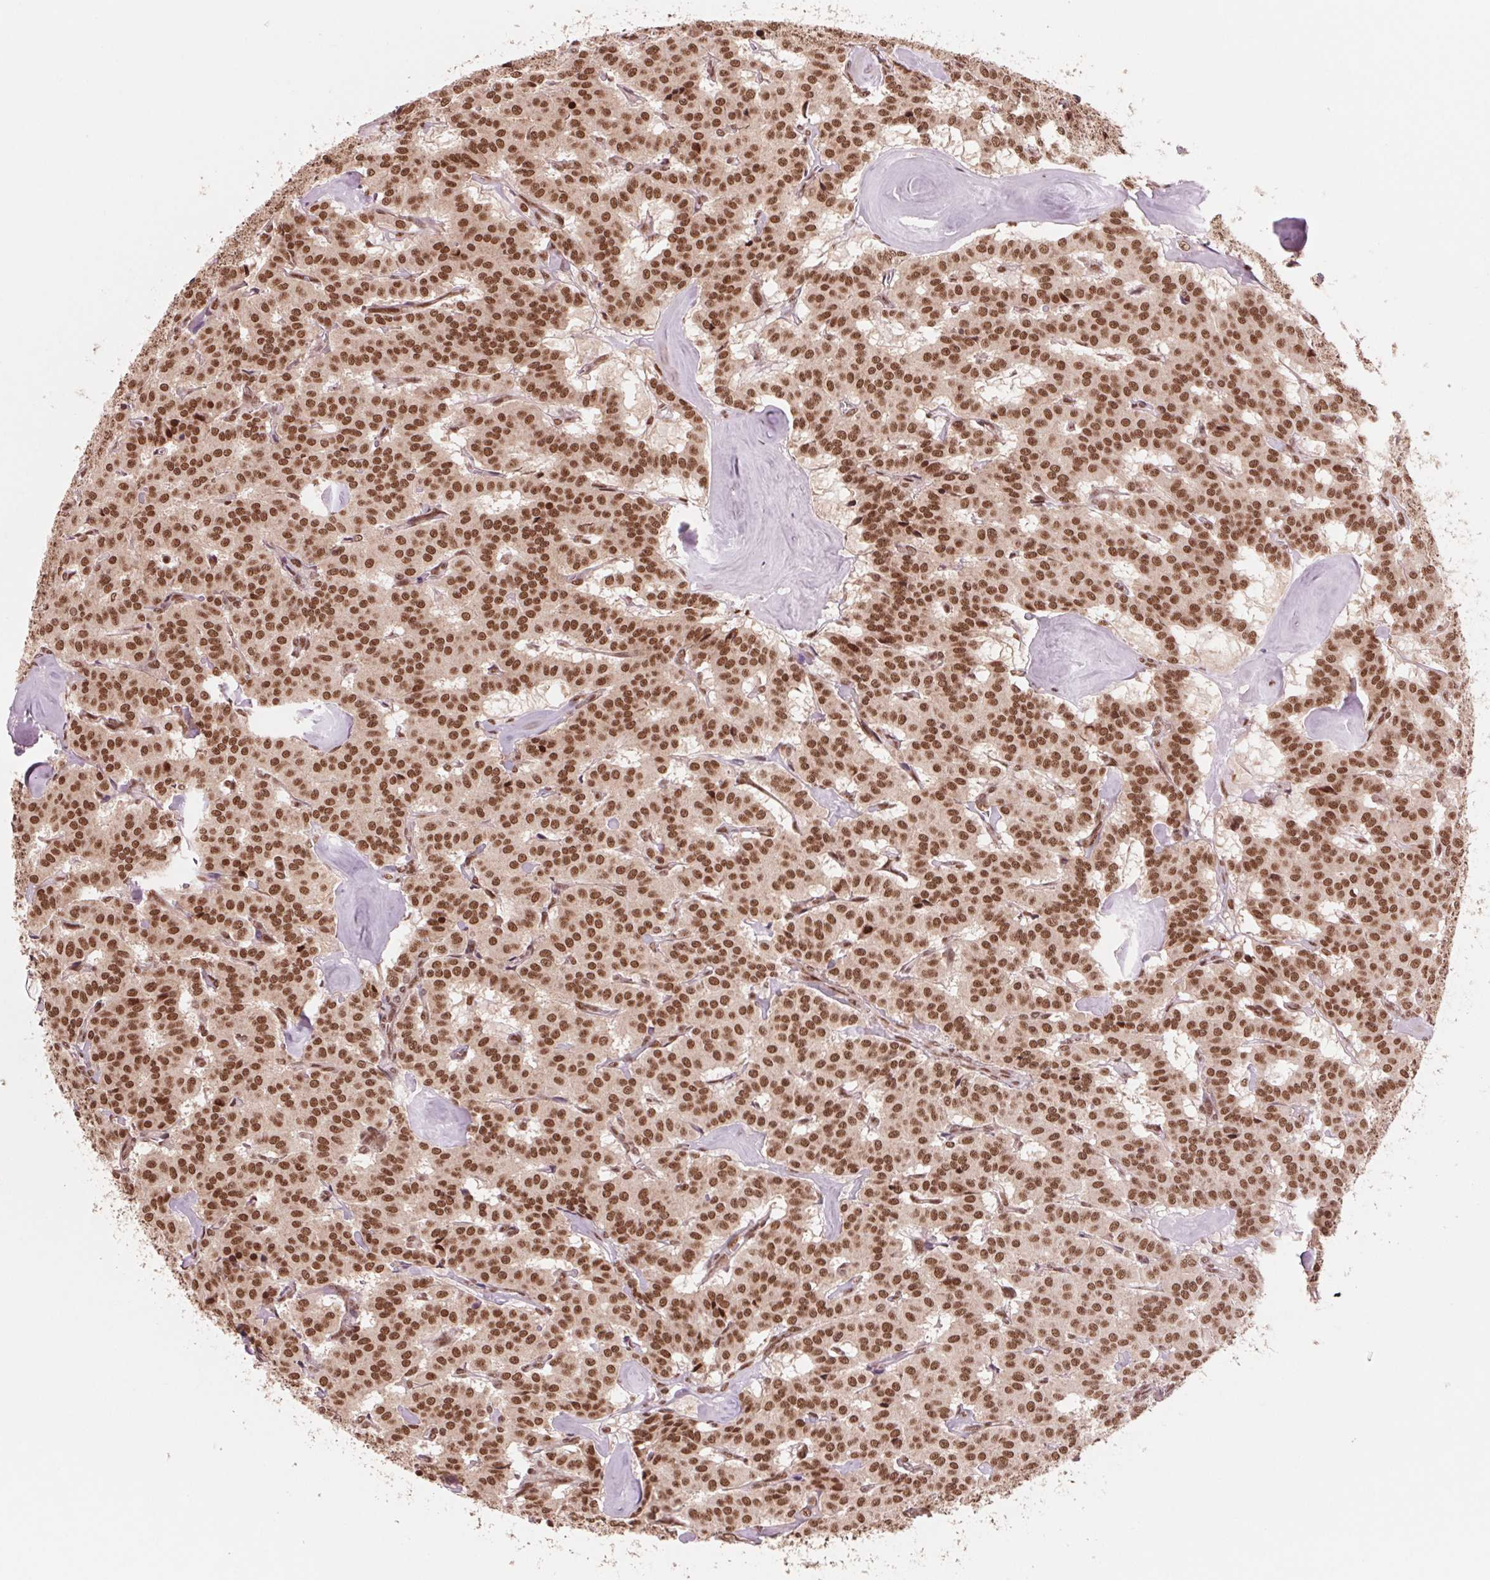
{"staining": {"intensity": "moderate", "quantity": ">75%", "location": "nuclear"}, "tissue": "carcinoid", "cell_type": "Tumor cells", "image_type": "cancer", "snomed": [{"axis": "morphology", "description": "Carcinoid, malignant, NOS"}, {"axis": "topography", "description": "Lung"}], "caption": "Carcinoid (malignant) stained for a protein demonstrates moderate nuclear positivity in tumor cells.", "gene": "TTLL9", "patient": {"sex": "female", "age": 46}}